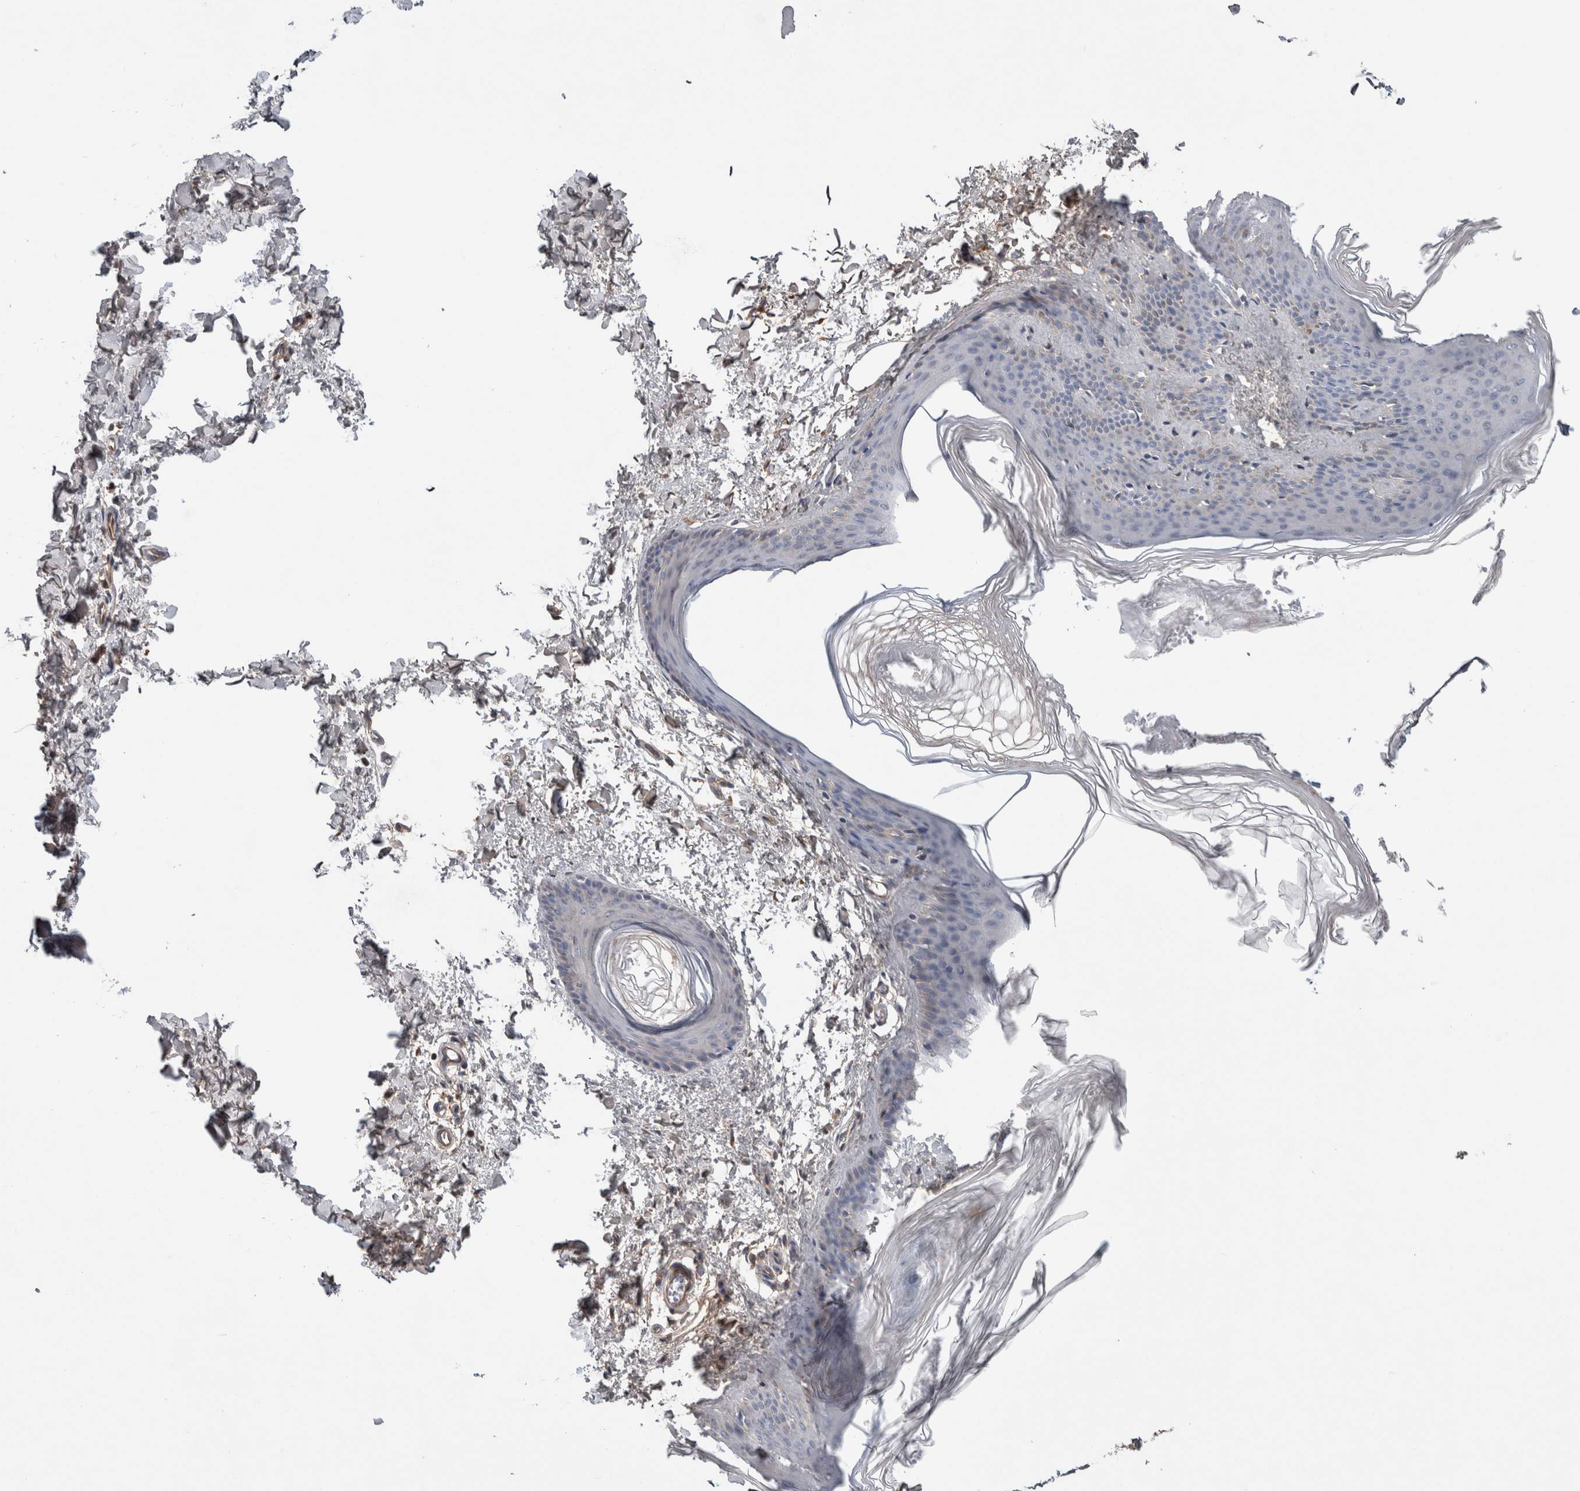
{"staining": {"intensity": "moderate", "quantity": ">75%", "location": "cytoplasmic/membranous"}, "tissue": "skin", "cell_type": "Fibroblasts", "image_type": "normal", "snomed": [{"axis": "morphology", "description": "Normal tissue, NOS"}, {"axis": "topography", "description": "Skin"}], "caption": "Immunohistochemical staining of normal human skin displays medium levels of moderate cytoplasmic/membranous expression in about >75% of fibroblasts.", "gene": "TARBP1", "patient": {"sex": "female", "age": 27}}